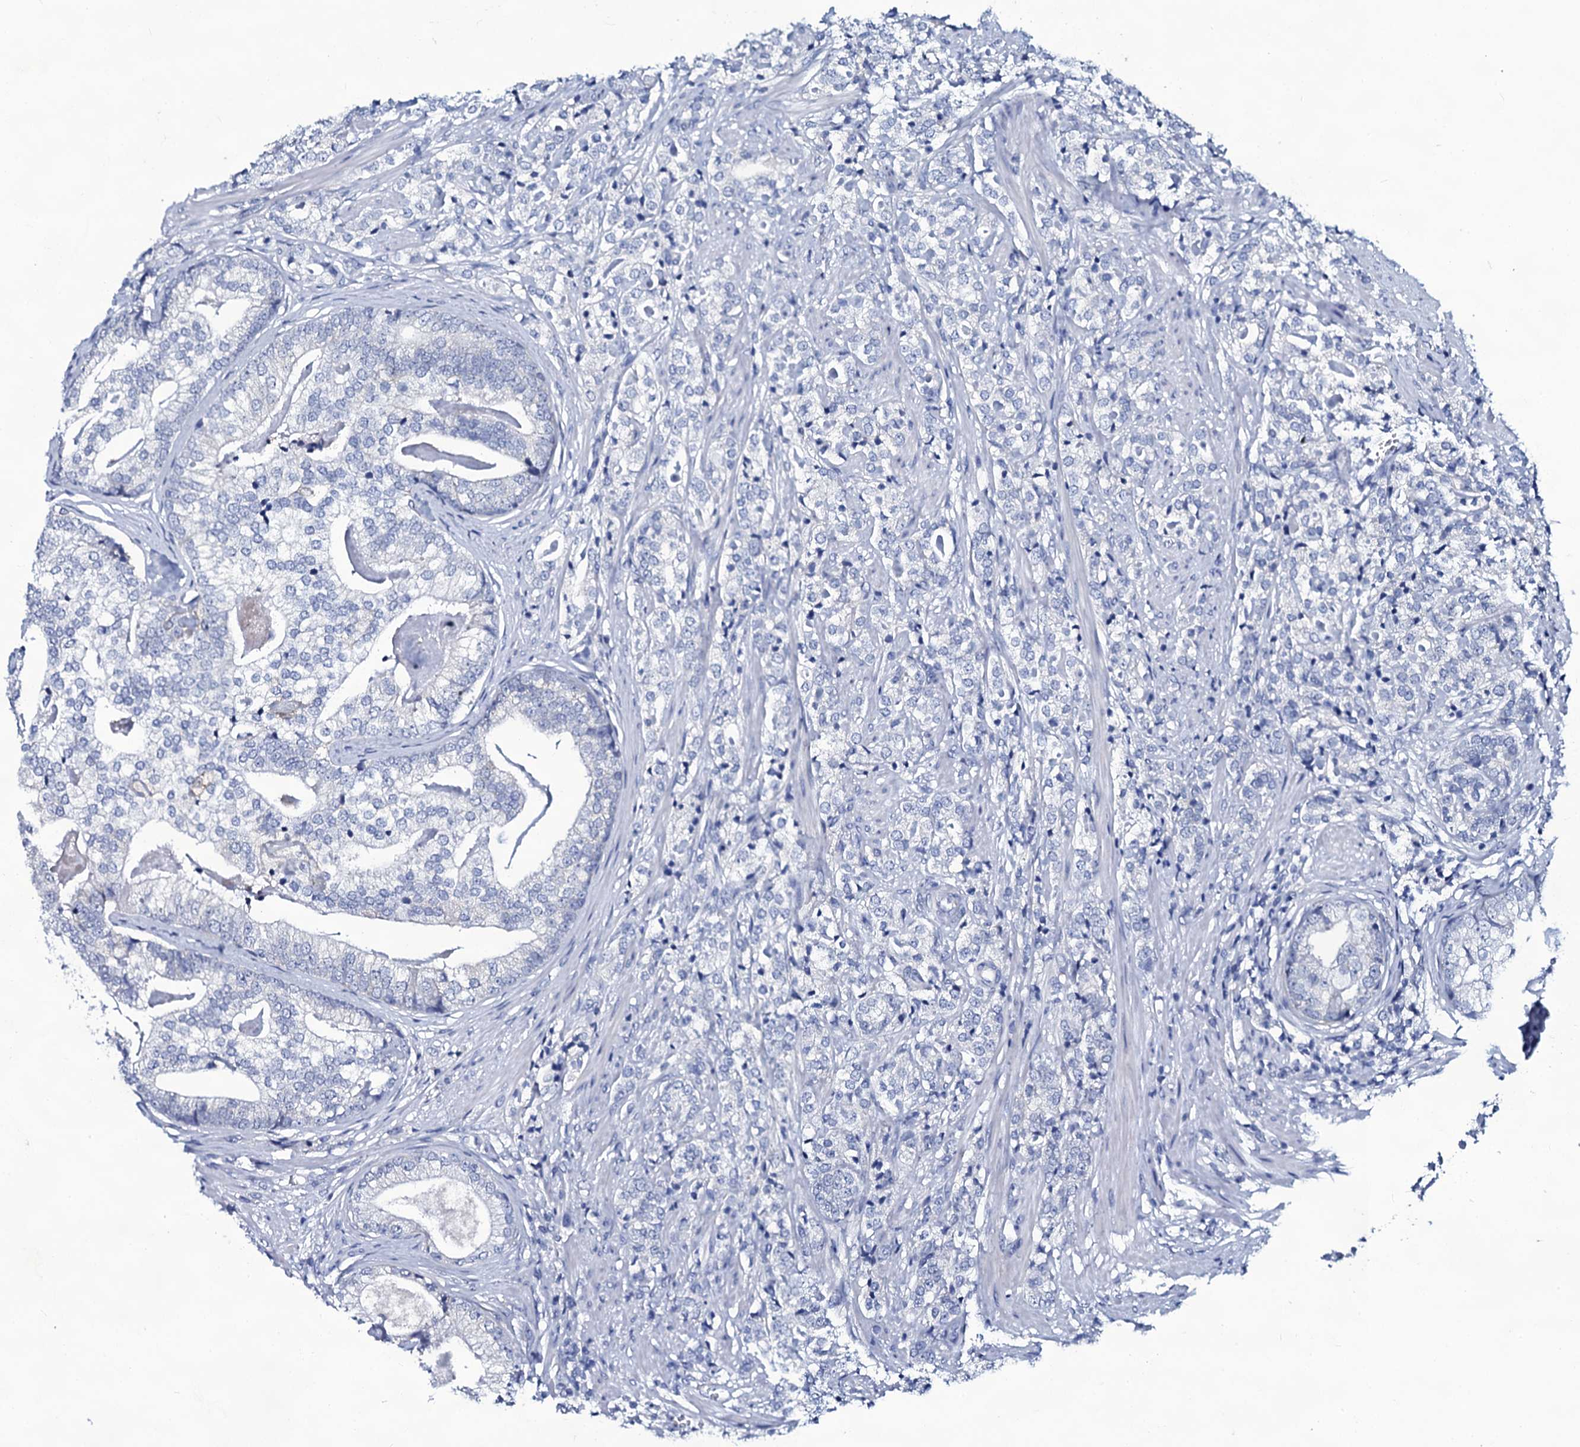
{"staining": {"intensity": "negative", "quantity": "none", "location": "none"}, "tissue": "prostate cancer", "cell_type": "Tumor cells", "image_type": "cancer", "snomed": [{"axis": "morphology", "description": "Adenocarcinoma, High grade"}, {"axis": "topography", "description": "Prostate"}], "caption": "Tumor cells show no significant protein expression in prostate cancer.", "gene": "SLC4A7", "patient": {"sex": "male", "age": 69}}